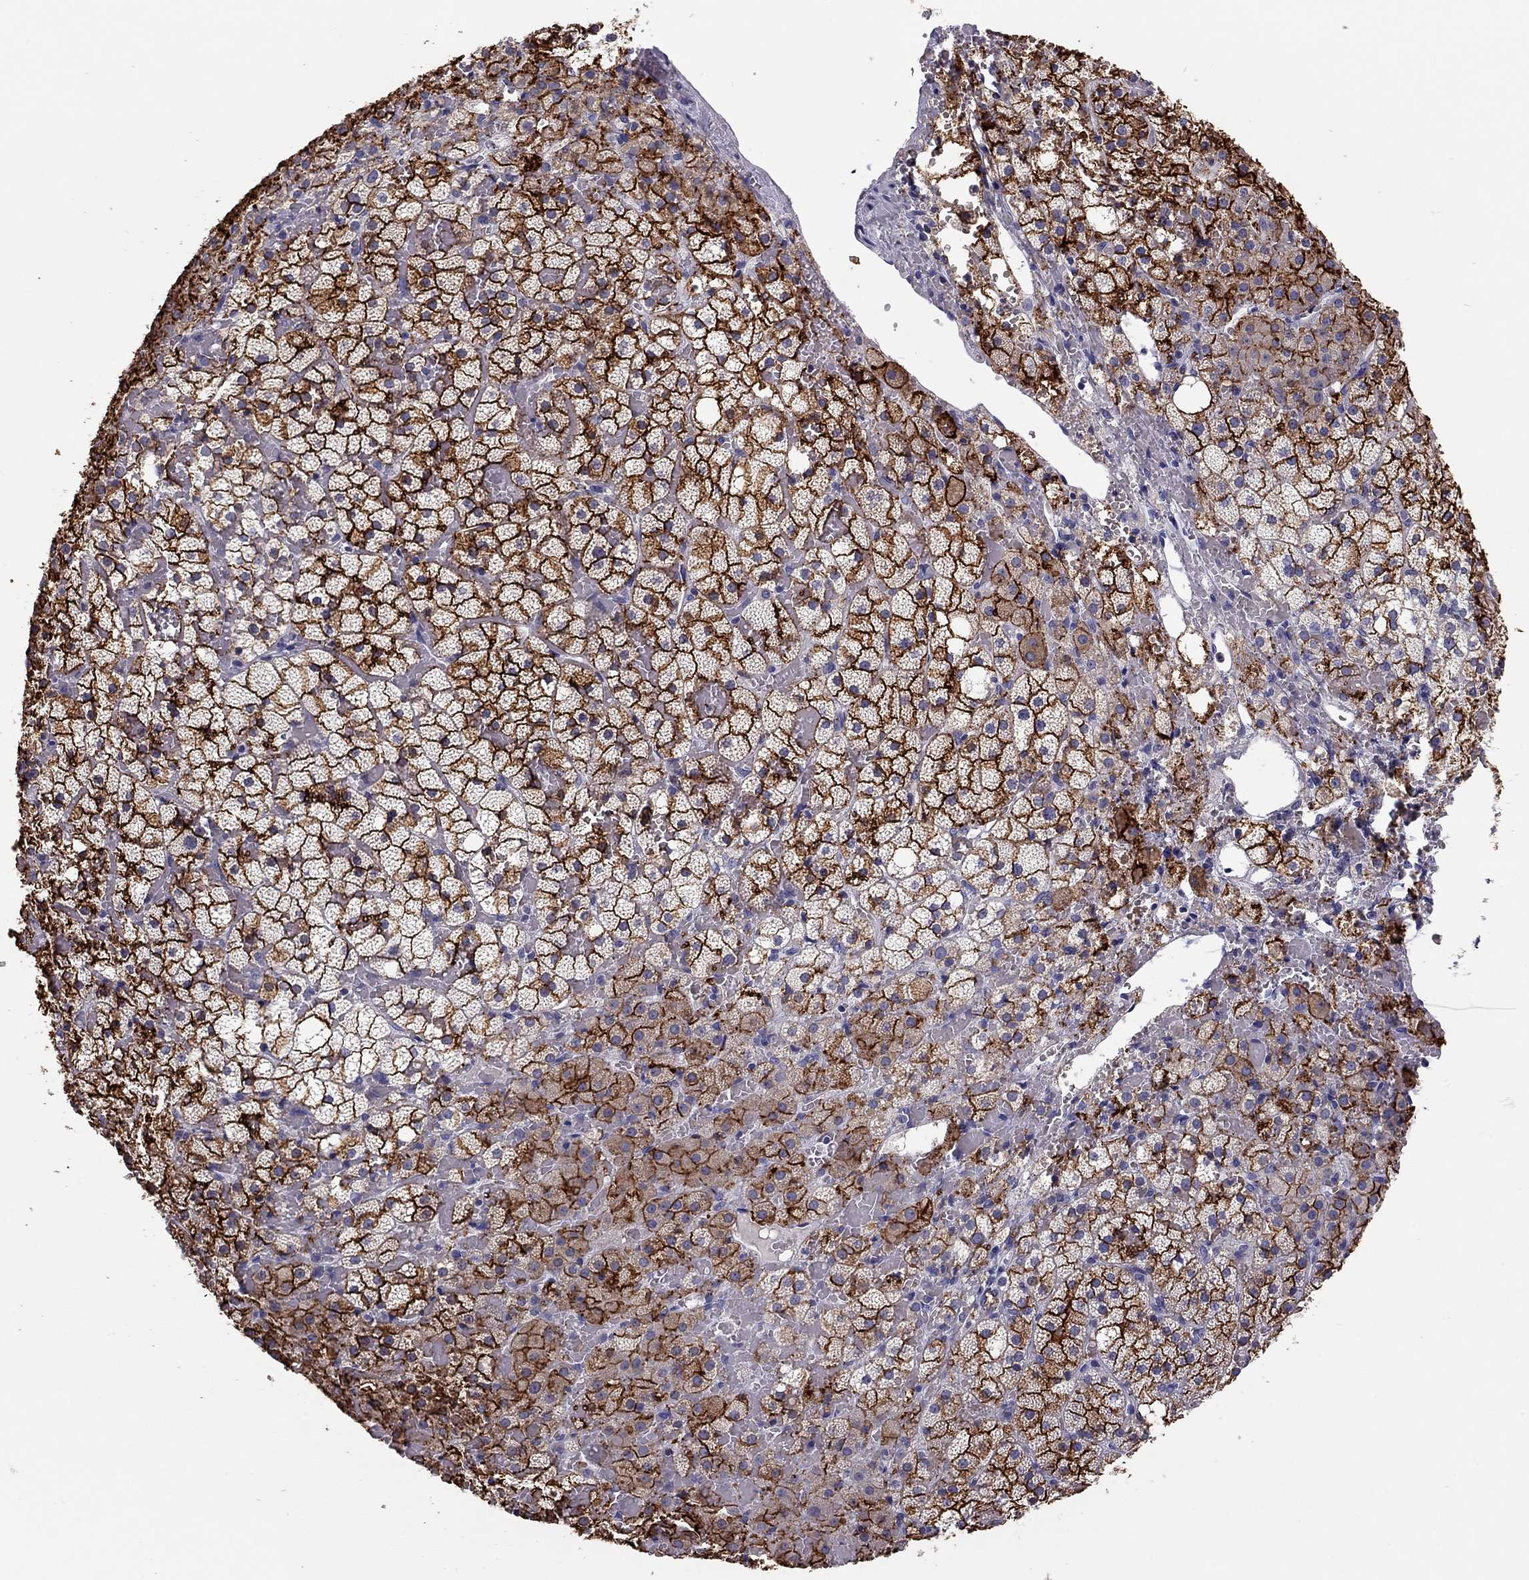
{"staining": {"intensity": "strong", "quantity": ">75%", "location": "cytoplasmic/membranous"}, "tissue": "adrenal gland", "cell_type": "Glandular cells", "image_type": "normal", "snomed": [{"axis": "morphology", "description": "Normal tissue, NOS"}, {"axis": "topography", "description": "Adrenal gland"}], "caption": "Benign adrenal gland exhibits strong cytoplasmic/membranous expression in about >75% of glandular cells, visualized by immunohistochemistry. (IHC, brightfield microscopy, high magnification).", "gene": "SCARB1", "patient": {"sex": "male", "age": 53}}